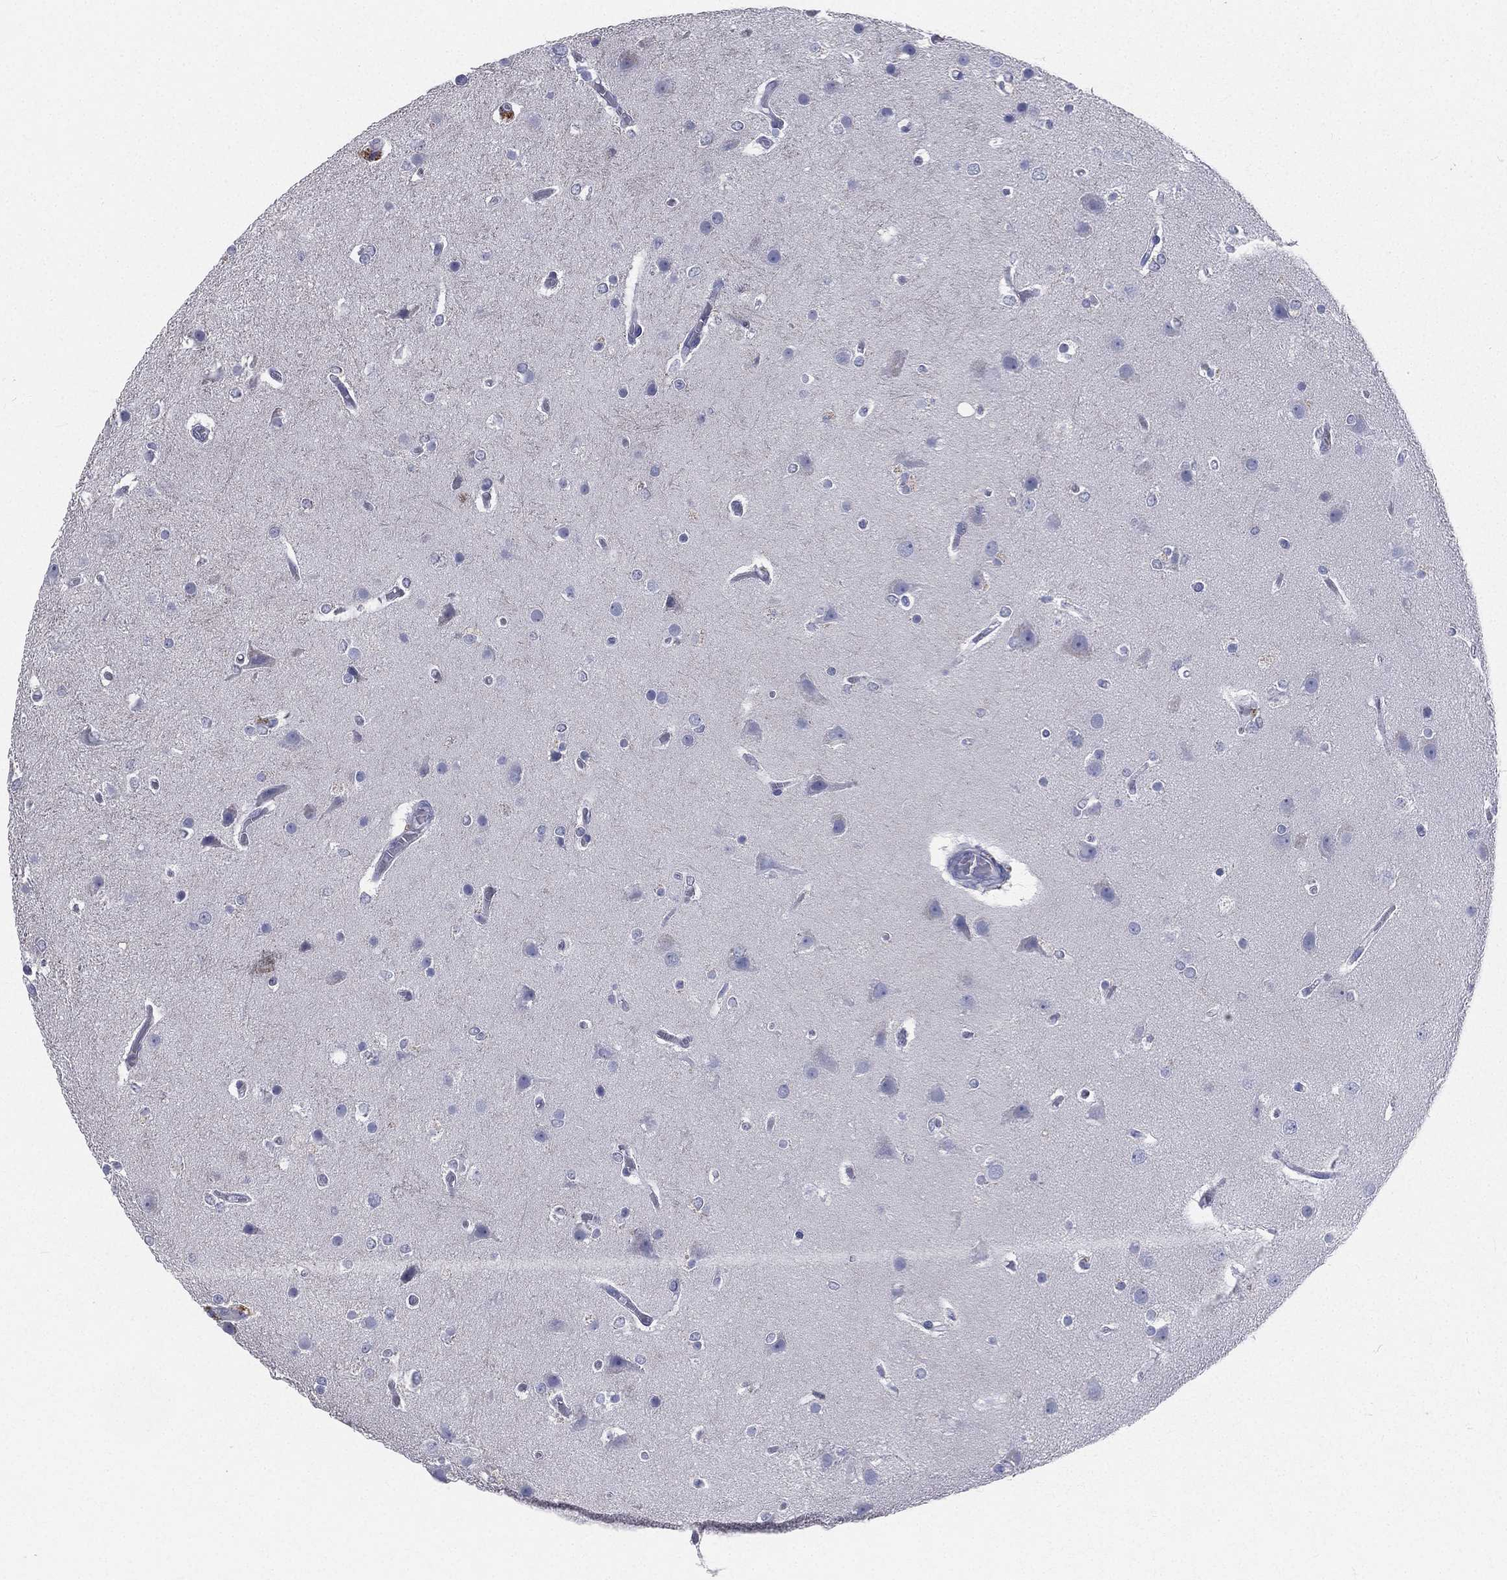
{"staining": {"intensity": "negative", "quantity": "none", "location": "none"}, "tissue": "glioma", "cell_type": "Tumor cells", "image_type": "cancer", "snomed": [{"axis": "morphology", "description": "Glioma, malignant, High grade"}, {"axis": "topography", "description": "Brain"}], "caption": "Human glioma stained for a protein using immunohistochemistry (IHC) reveals no positivity in tumor cells.", "gene": "CD3D", "patient": {"sex": "female", "age": 61}}